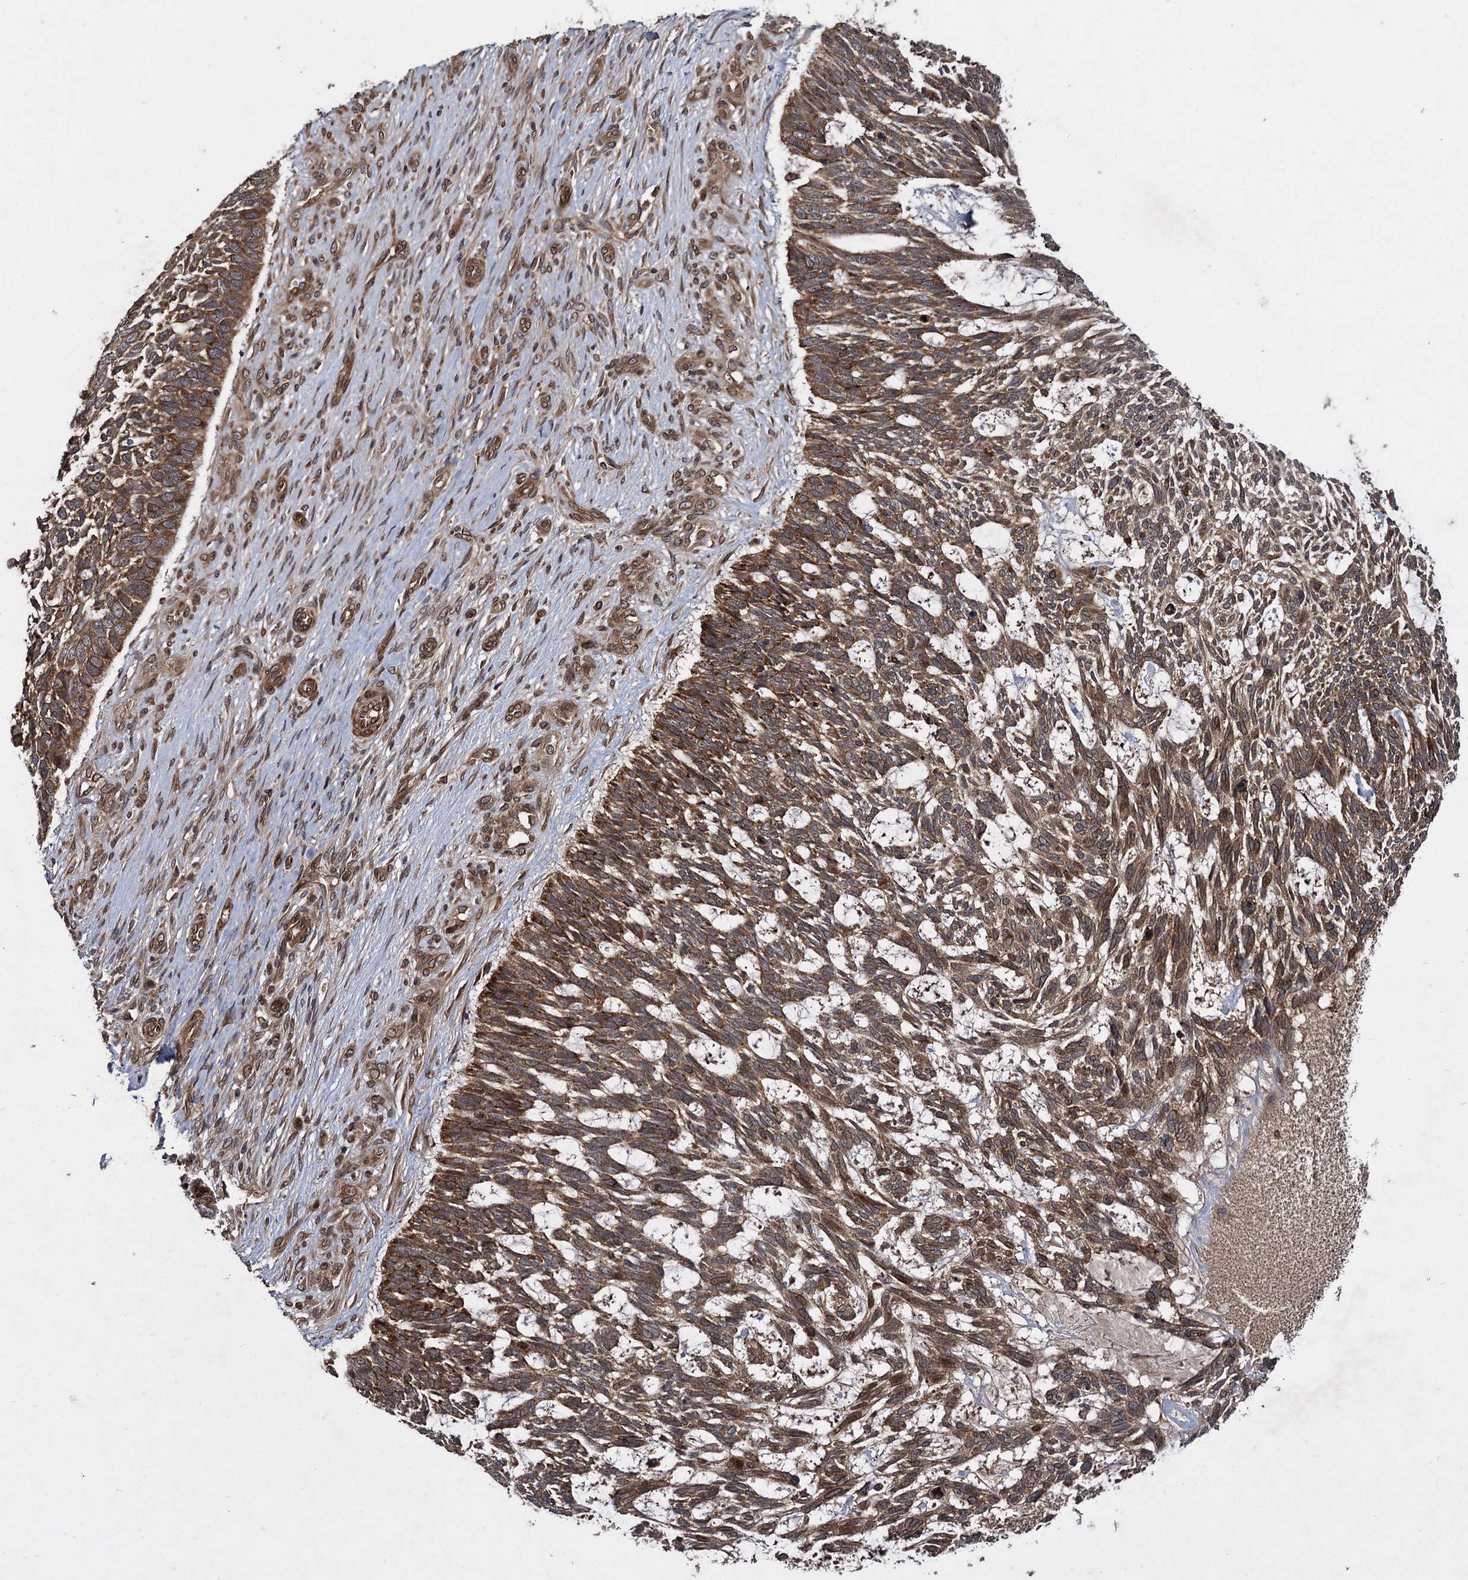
{"staining": {"intensity": "strong", "quantity": ">75%", "location": "cytoplasmic/membranous"}, "tissue": "skin cancer", "cell_type": "Tumor cells", "image_type": "cancer", "snomed": [{"axis": "morphology", "description": "Basal cell carcinoma"}, {"axis": "topography", "description": "Skin"}], "caption": "Protein analysis of skin cancer (basal cell carcinoma) tissue demonstrates strong cytoplasmic/membranous expression in about >75% of tumor cells.", "gene": "DCP1B", "patient": {"sex": "male", "age": 88}}